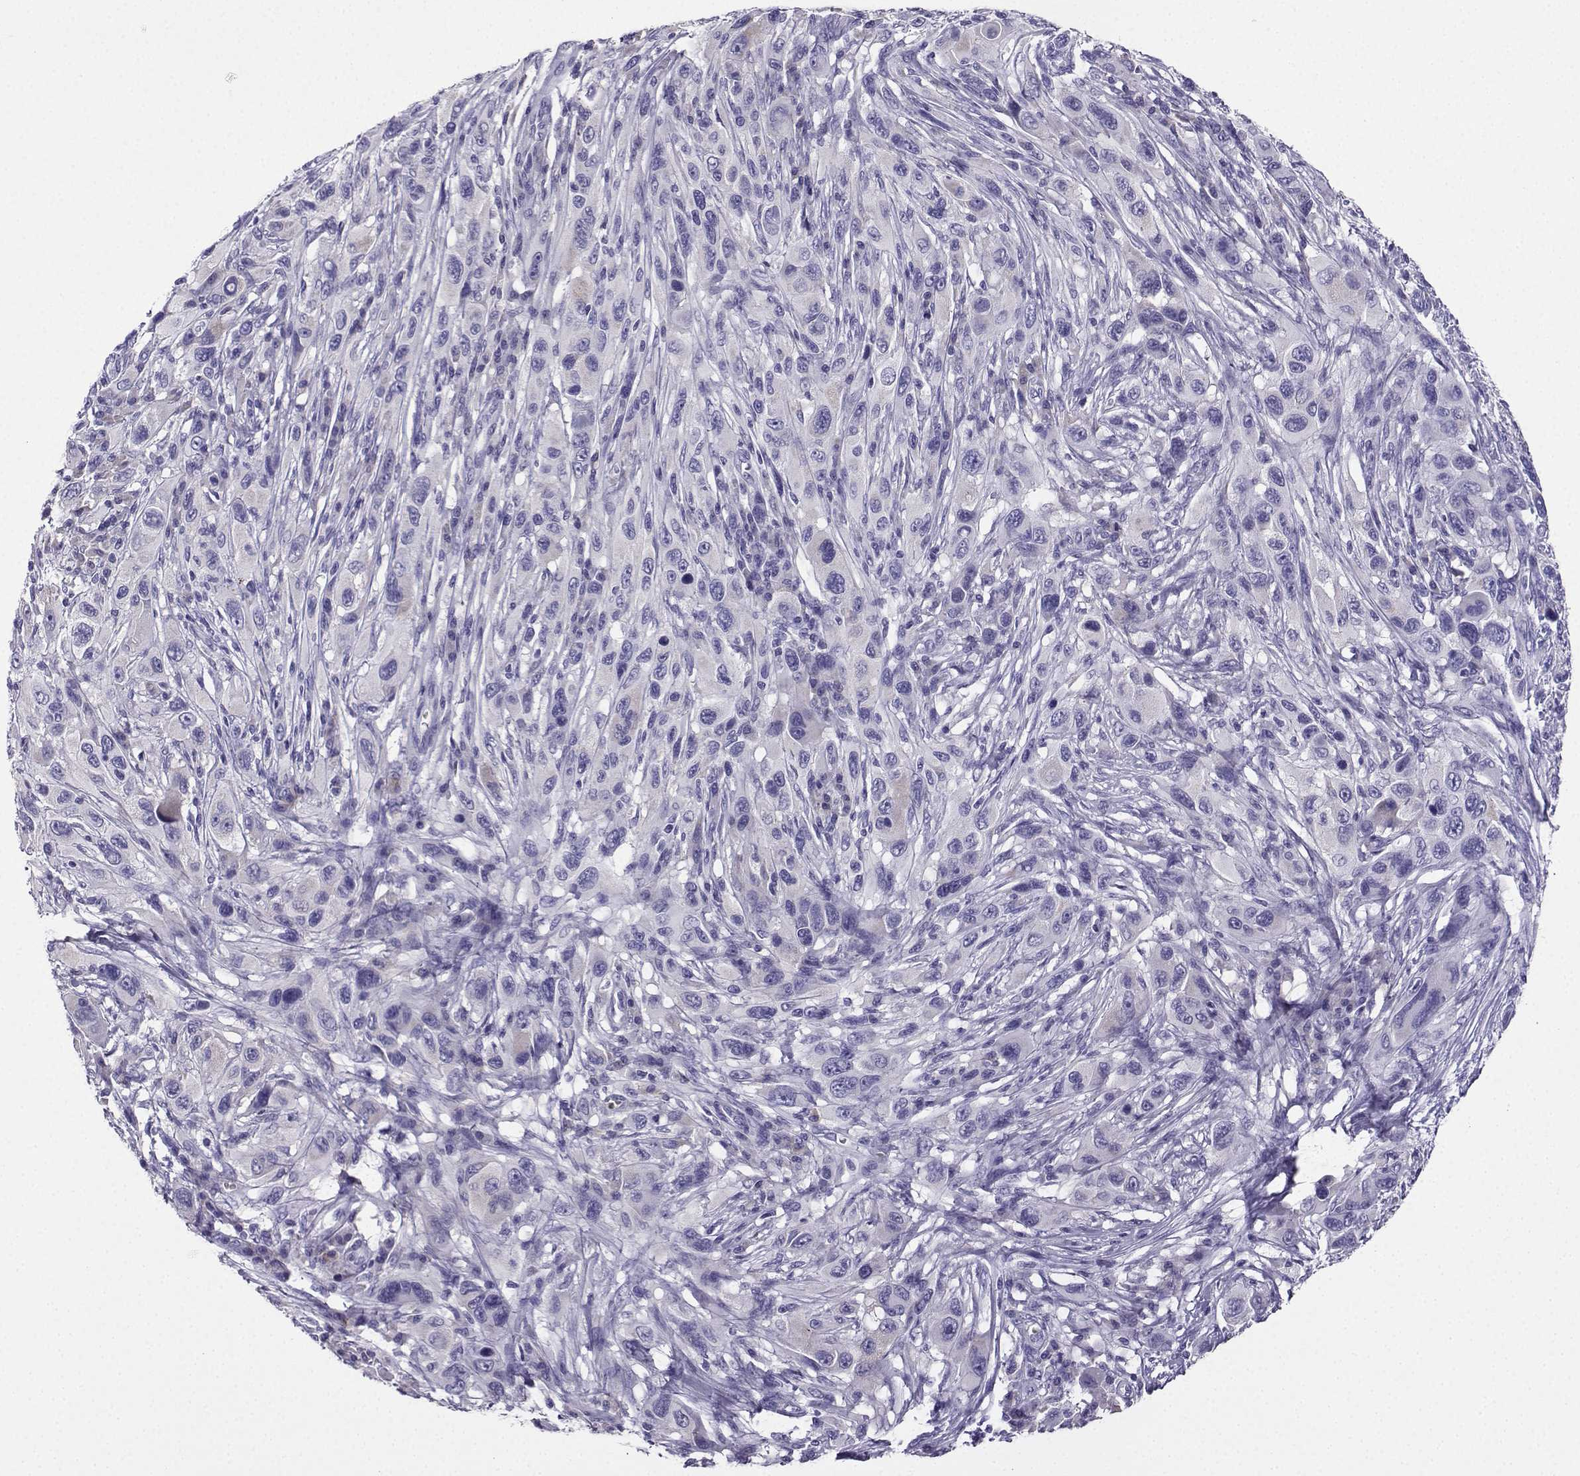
{"staining": {"intensity": "negative", "quantity": "none", "location": "none"}, "tissue": "melanoma", "cell_type": "Tumor cells", "image_type": "cancer", "snomed": [{"axis": "morphology", "description": "Malignant melanoma, NOS"}, {"axis": "topography", "description": "Skin"}], "caption": "High power microscopy histopathology image of an immunohistochemistry (IHC) histopathology image of malignant melanoma, revealing no significant expression in tumor cells.", "gene": "LINGO1", "patient": {"sex": "male", "age": 53}}